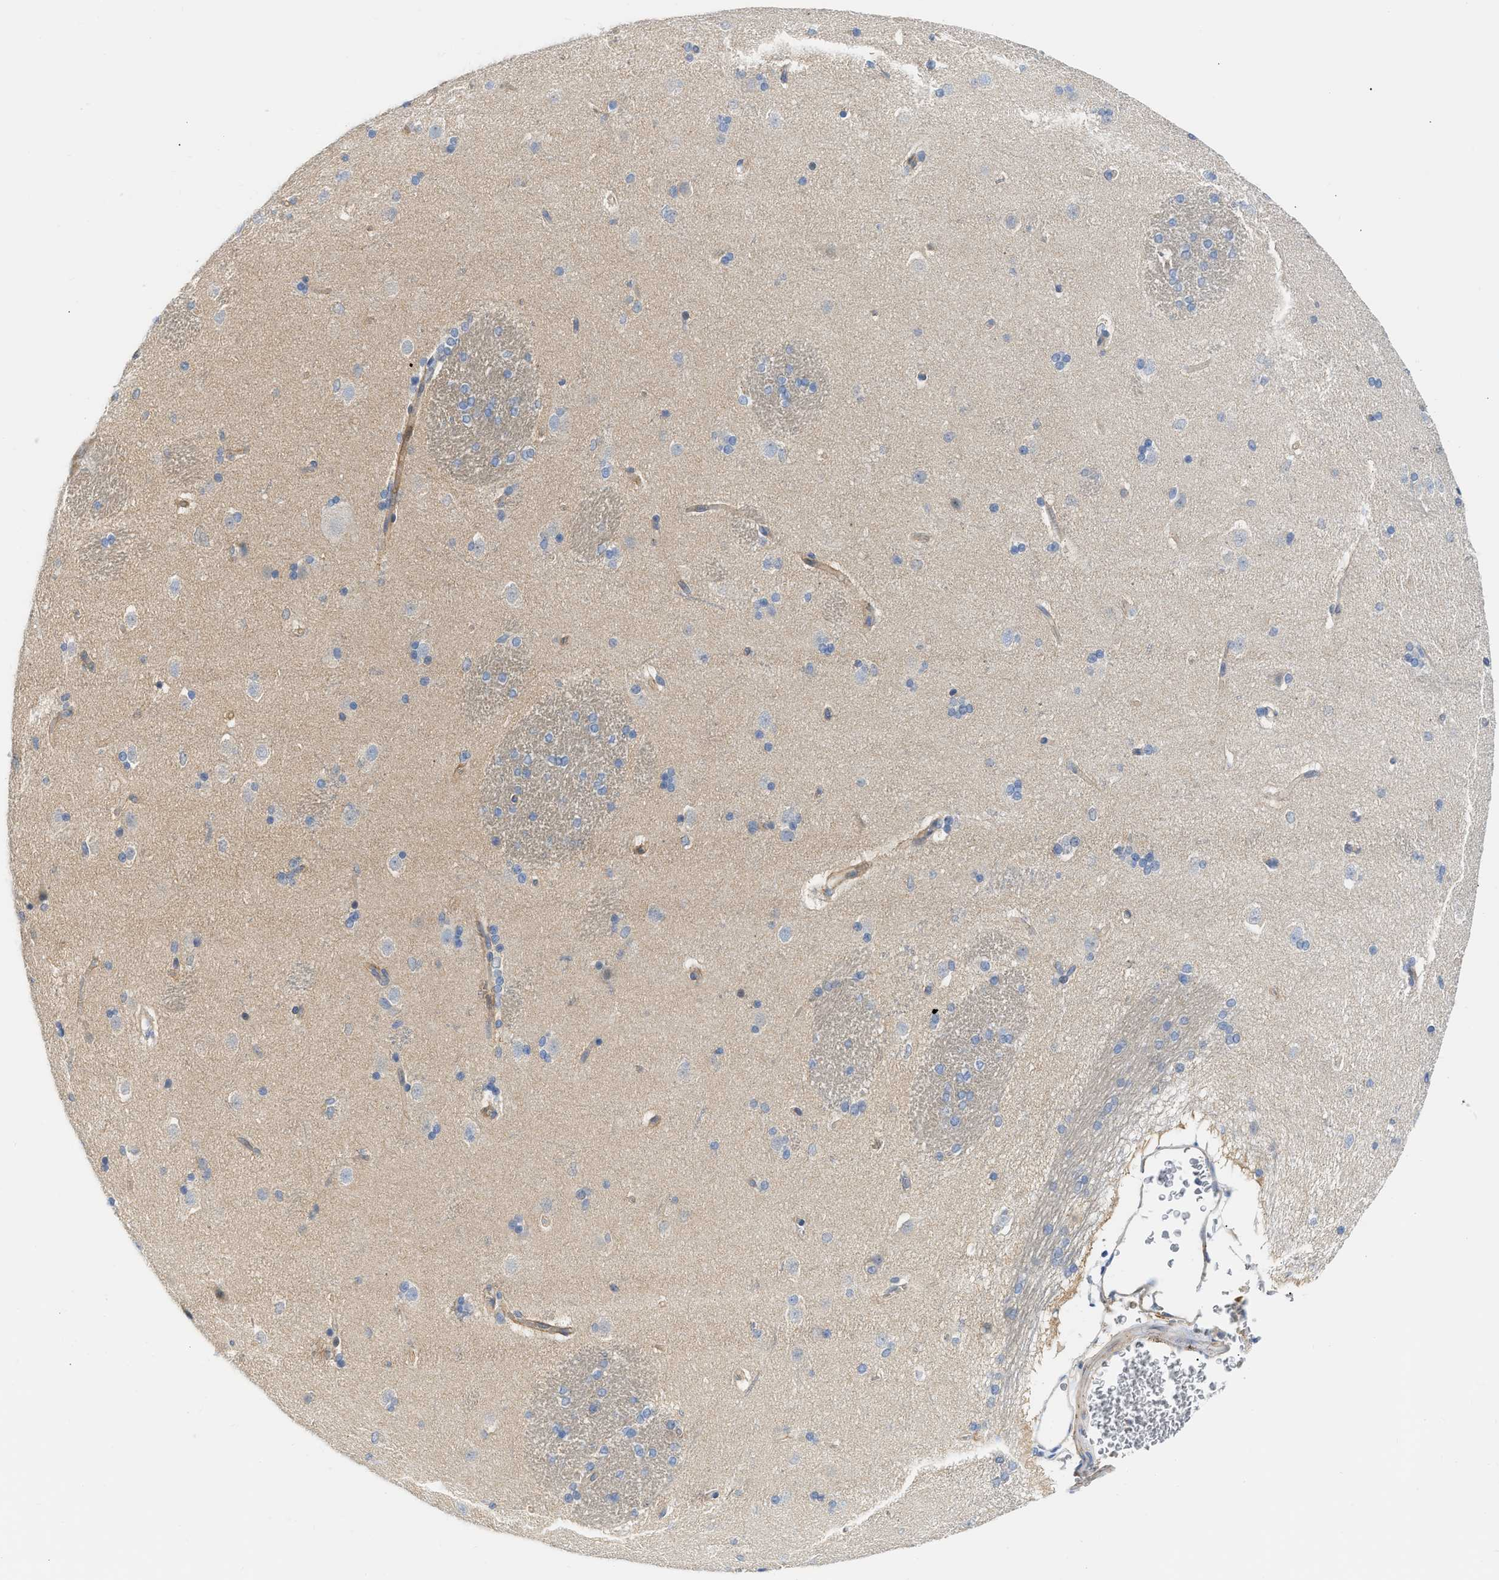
{"staining": {"intensity": "moderate", "quantity": "<25%", "location": "cytoplasmic/membranous"}, "tissue": "caudate", "cell_type": "Glial cells", "image_type": "normal", "snomed": [{"axis": "morphology", "description": "Normal tissue, NOS"}, {"axis": "topography", "description": "Lateral ventricle wall"}], "caption": "Caudate stained with immunohistochemistry (IHC) demonstrates moderate cytoplasmic/membranous positivity in about <25% of glial cells.", "gene": "FHL1", "patient": {"sex": "female", "age": 19}}